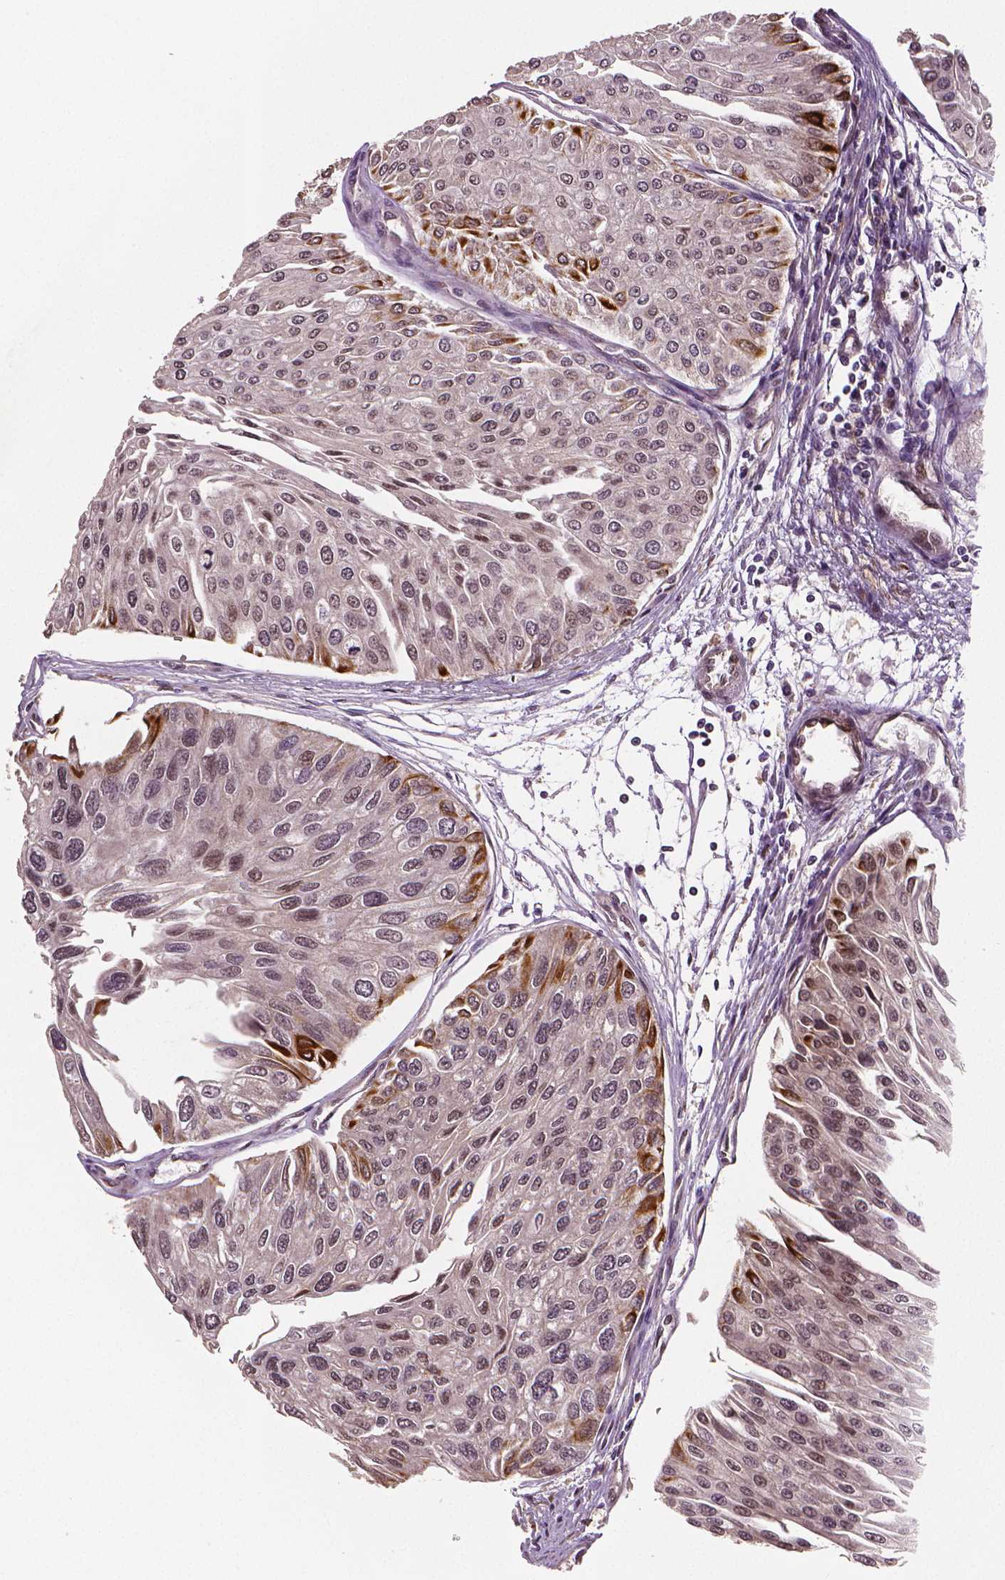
{"staining": {"intensity": "strong", "quantity": "<25%", "location": "cytoplasmic/membranous"}, "tissue": "urothelial cancer", "cell_type": "Tumor cells", "image_type": "cancer", "snomed": [{"axis": "morphology", "description": "Urothelial carcinoma, NOS"}, {"axis": "topography", "description": "Urinary bladder"}], "caption": "A medium amount of strong cytoplasmic/membranous staining is identified in about <25% of tumor cells in urothelial cancer tissue. The staining is performed using DAB (3,3'-diaminobenzidine) brown chromogen to label protein expression. The nuclei are counter-stained blue using hematoxylin.", "gene": "STAT3", "patient": {"sex": "male", "age": 67}}